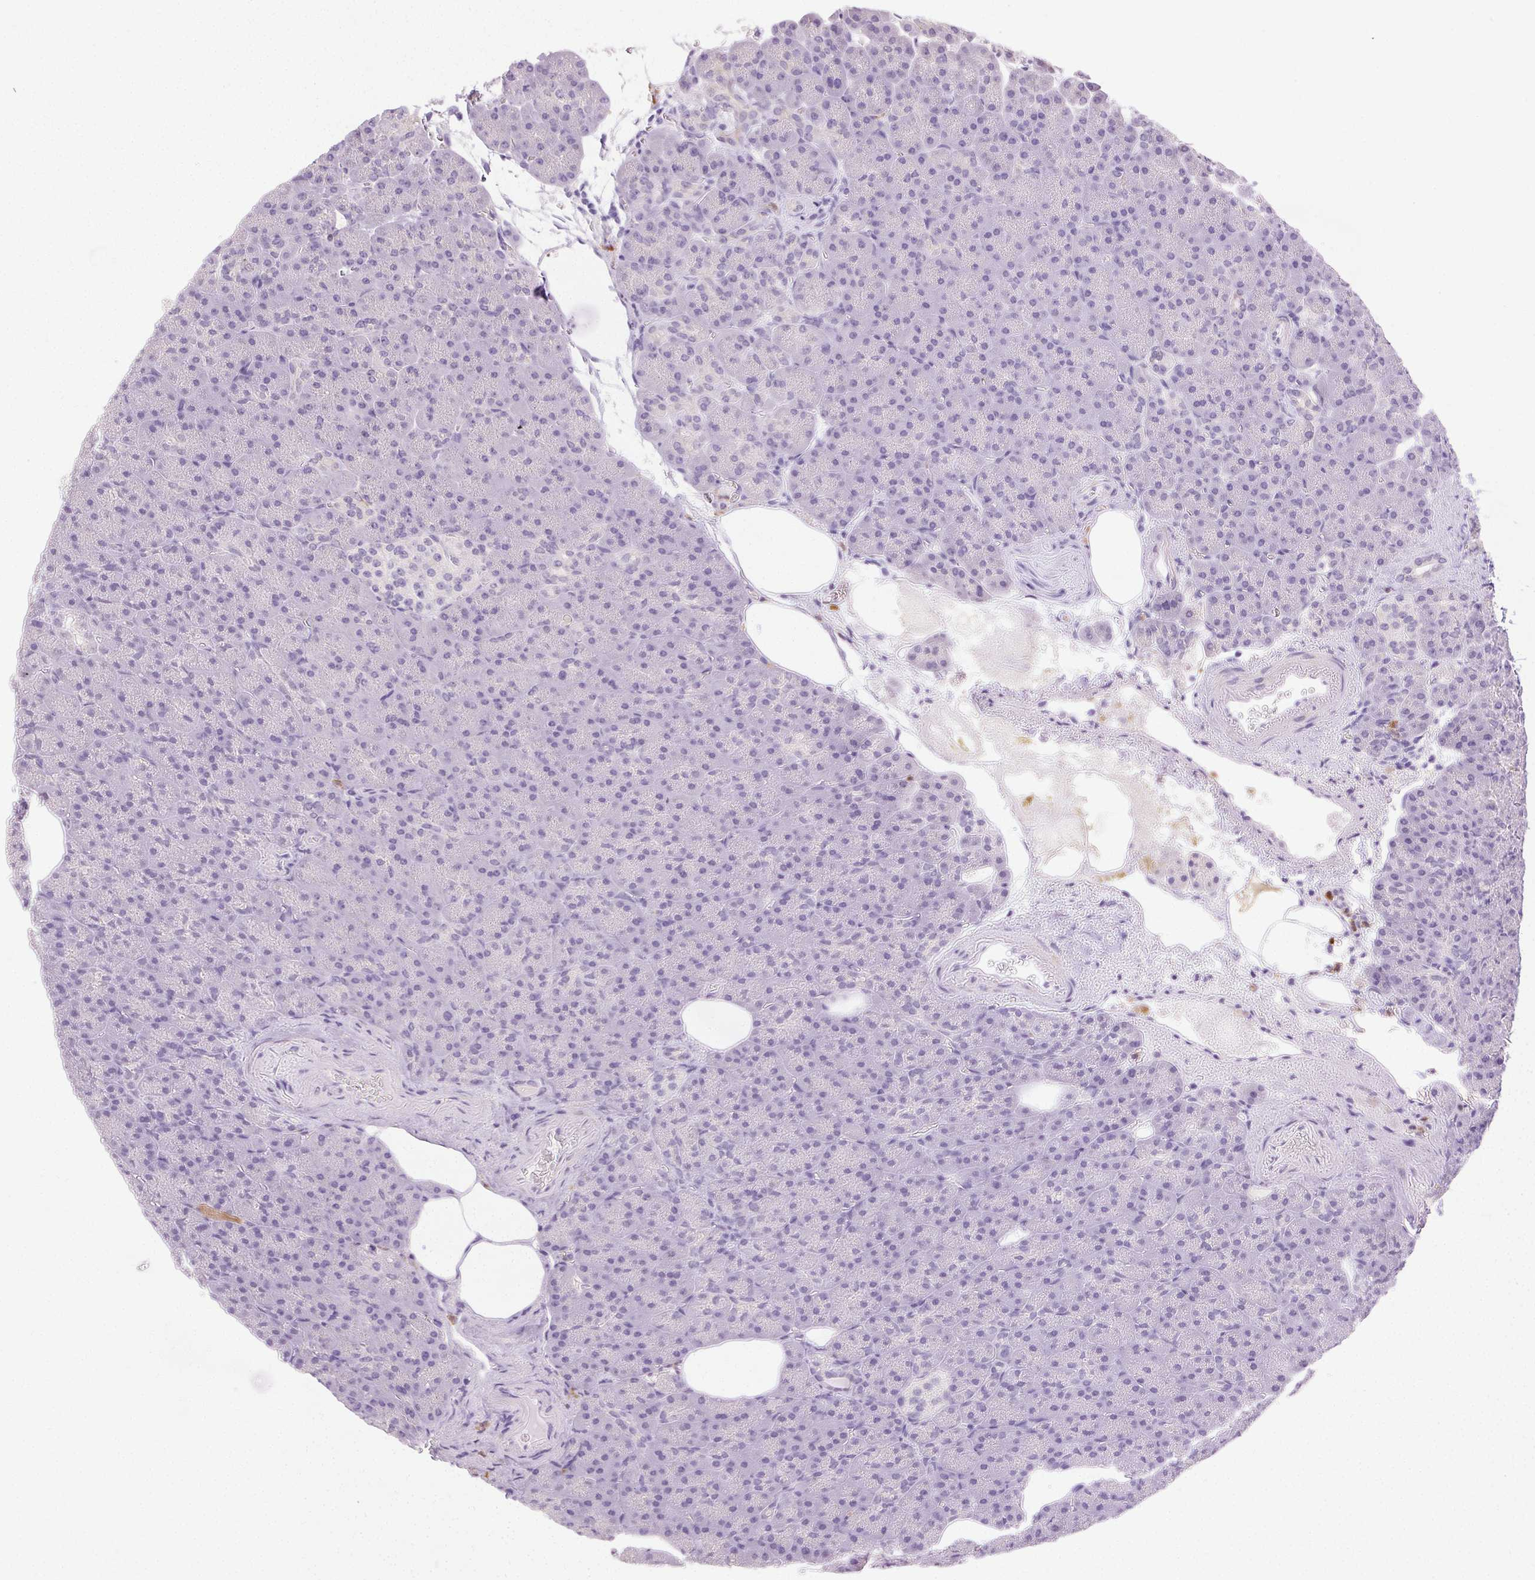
{"staining": {"intensity": "moderate", "quantity": "<25%", "location": "cytoplasmic/membranous"}, "tissue": "pancreas", "cell_type": "Exocrine glandular cells", "image_type": "normal", "snomed": [{"axis": "morphology", "description": "Normal tissue, NOS"}, {"axis": "topography", "description": "Pancreas"}], "caption": "This photomicrograph displays immunohistochemistry (IHC) staining of benign human pancreas, with low moderate cytoplasmic/membranous expression in about <25% of exocrine glandular cells.", "gene": "EMX2", "patient": {"sex": "female", "age": 74}}